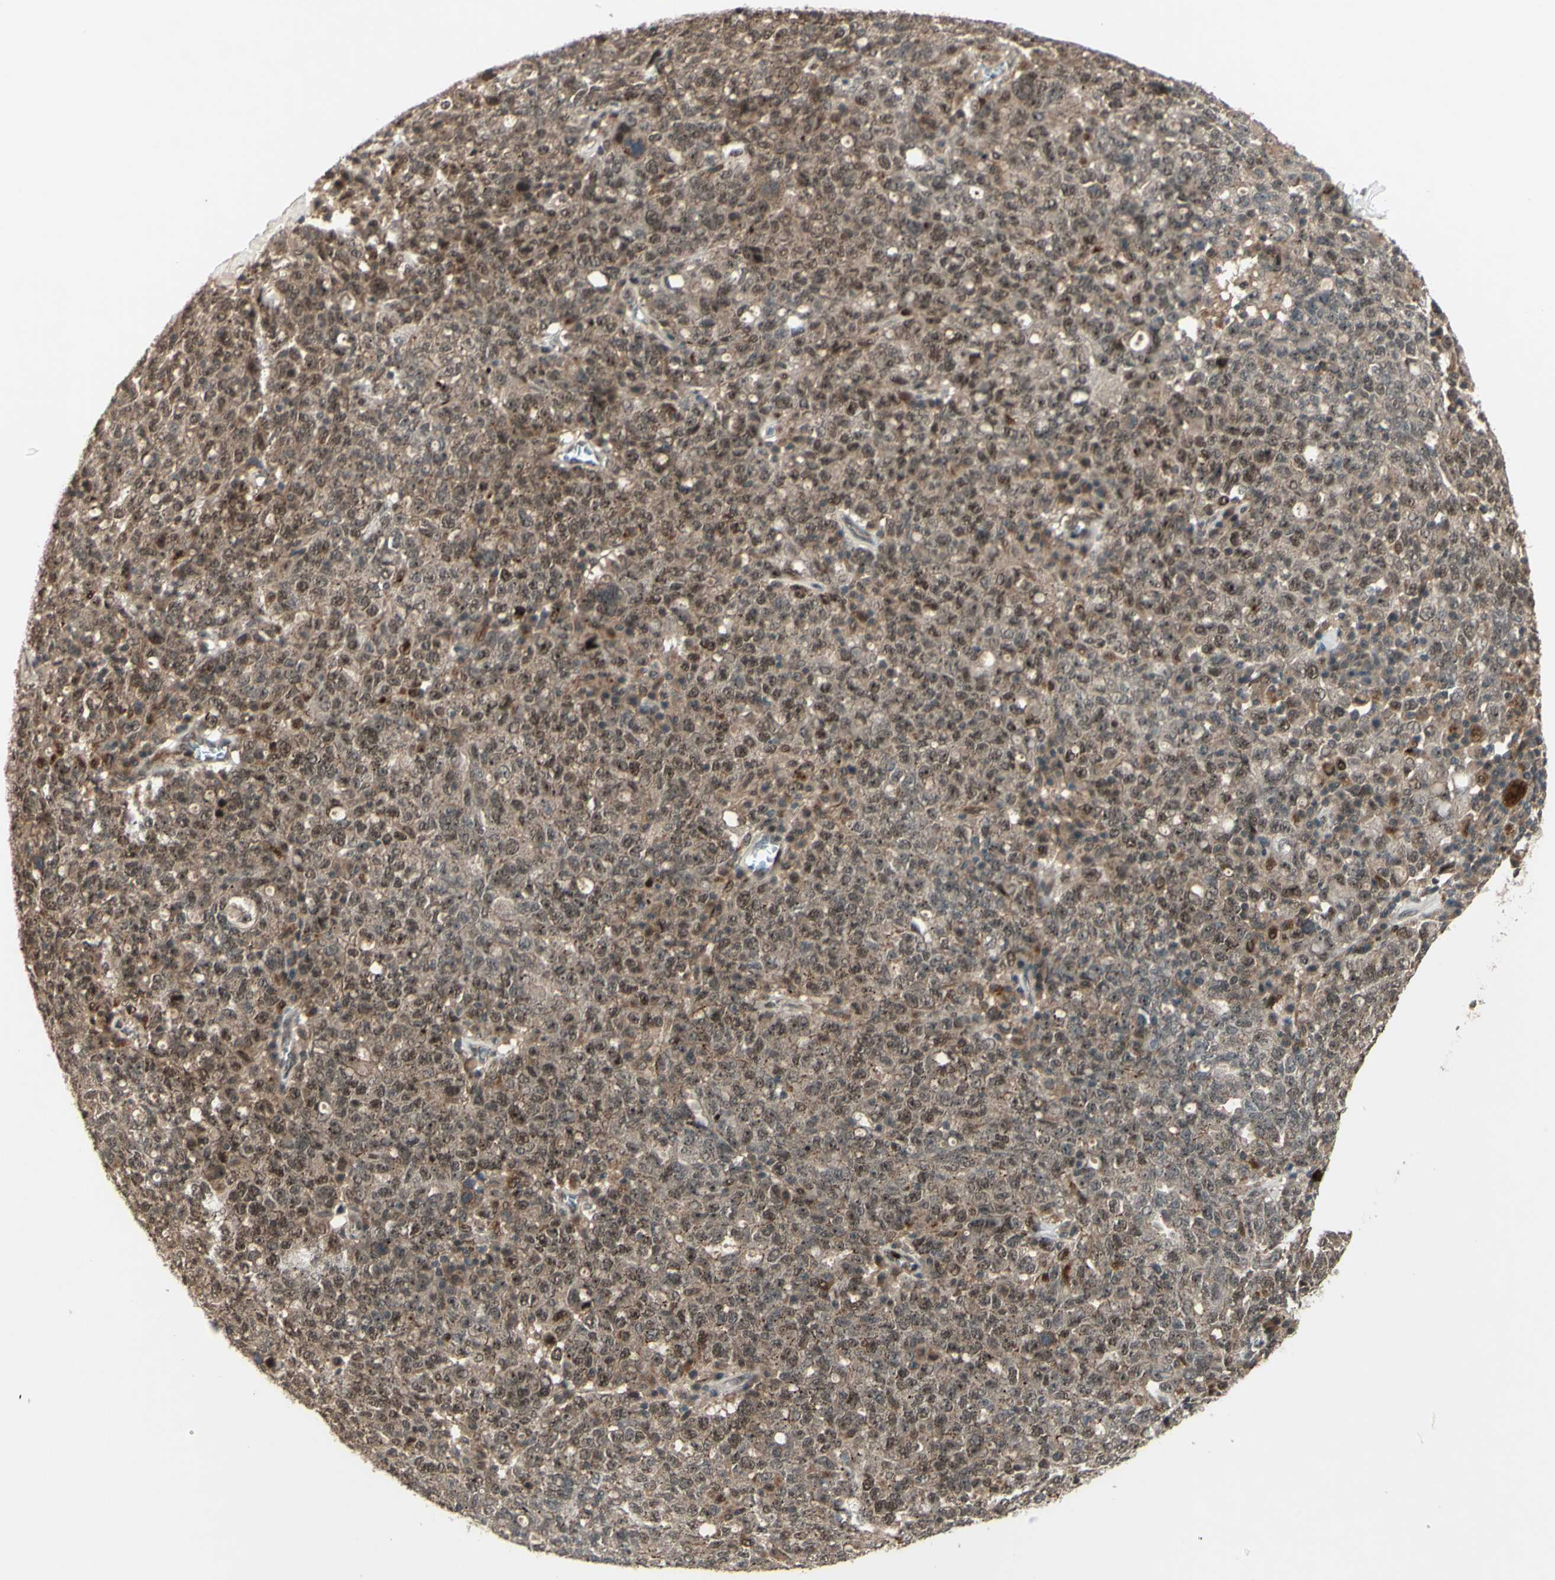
{"staining": {"intensity": "moderate", "quantity": ">75%", "location": "cytoplasmic/membranous,nuclear"}, "tissue": "ovarian cancer", "cell_type": "Tumor cells", "image_type": "cancer", "snomed": [{"axis": "morphology", "description": "Carcinoma, endometroid"}, {"axis": "topography", "description": "Ovary"}], "caption": "Endometroid carcinoma (ovarian) was stained to show a protein in brown. There is medium levels of moderate cytoplasmic/membranous and nuclear staining in approximately >75% of tumor cells. Immunohistochemistry (ihc) stains the protein of interest in brown and the nuclei are stained blue.", "gene": "MLF2", "patient": {"sex": "female", "age": 62}}